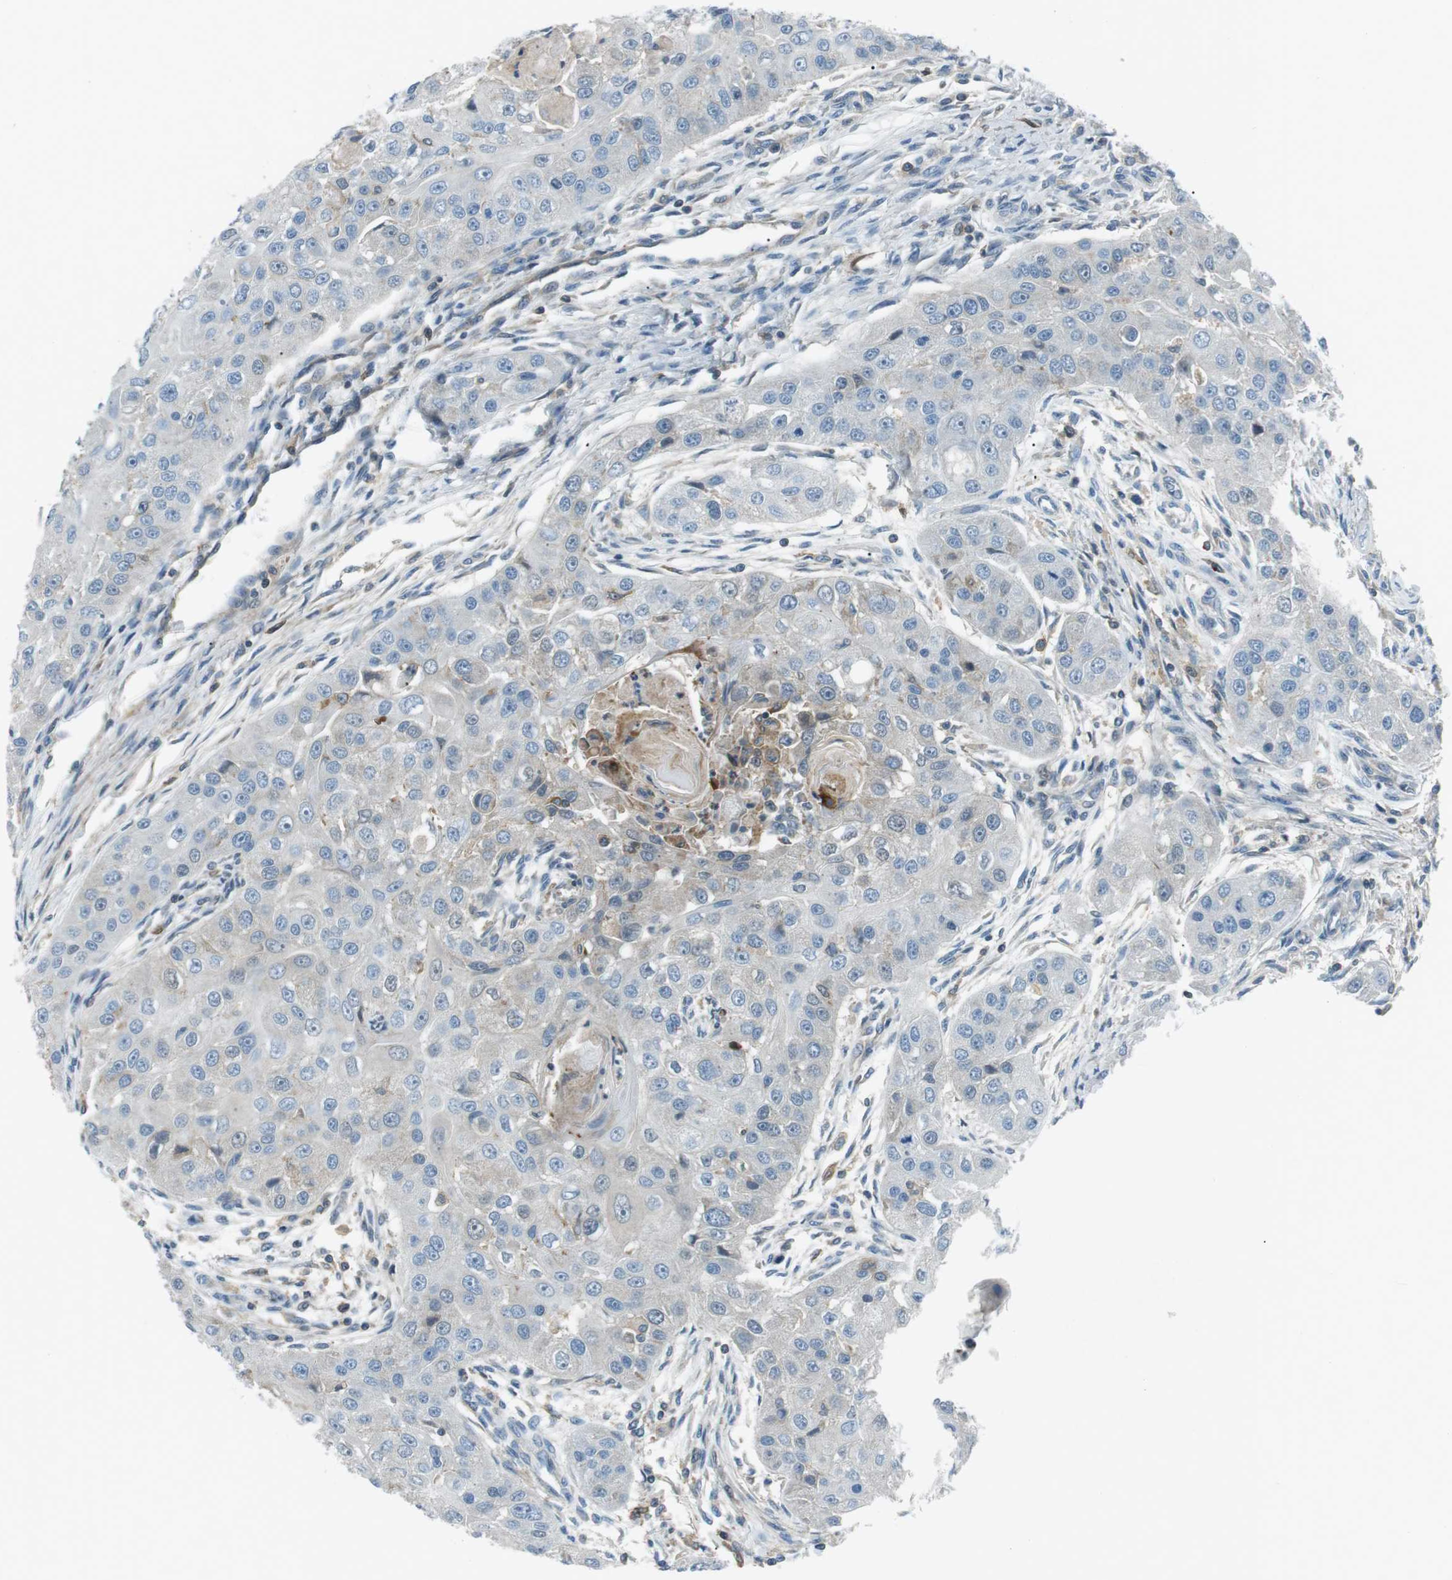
{"staining": {"intensity": "negative", "quantity": "none", "location": "none"}, "tissue": "head and neck cancer", "cell_type": "Tumor cells", "image_type": "cancer", "snomed": [{"axis": "morphology", "description": "Normal tissue, NOS"}, {"axis": "morphology", "description": "Squamous cell carcinoma, NOS"}, {"axis": "topography", "description": "Skeletal muscle"}, {"axis": "topography", "description": "Head-Neck"}], "caption": "Human head and neck squamous cell carcinoma stained for a protein using immunohistochemistry shows no expression in tumor cells.", "gene": "ARVCF", "patient": {"sex": "male", "age": 51}}